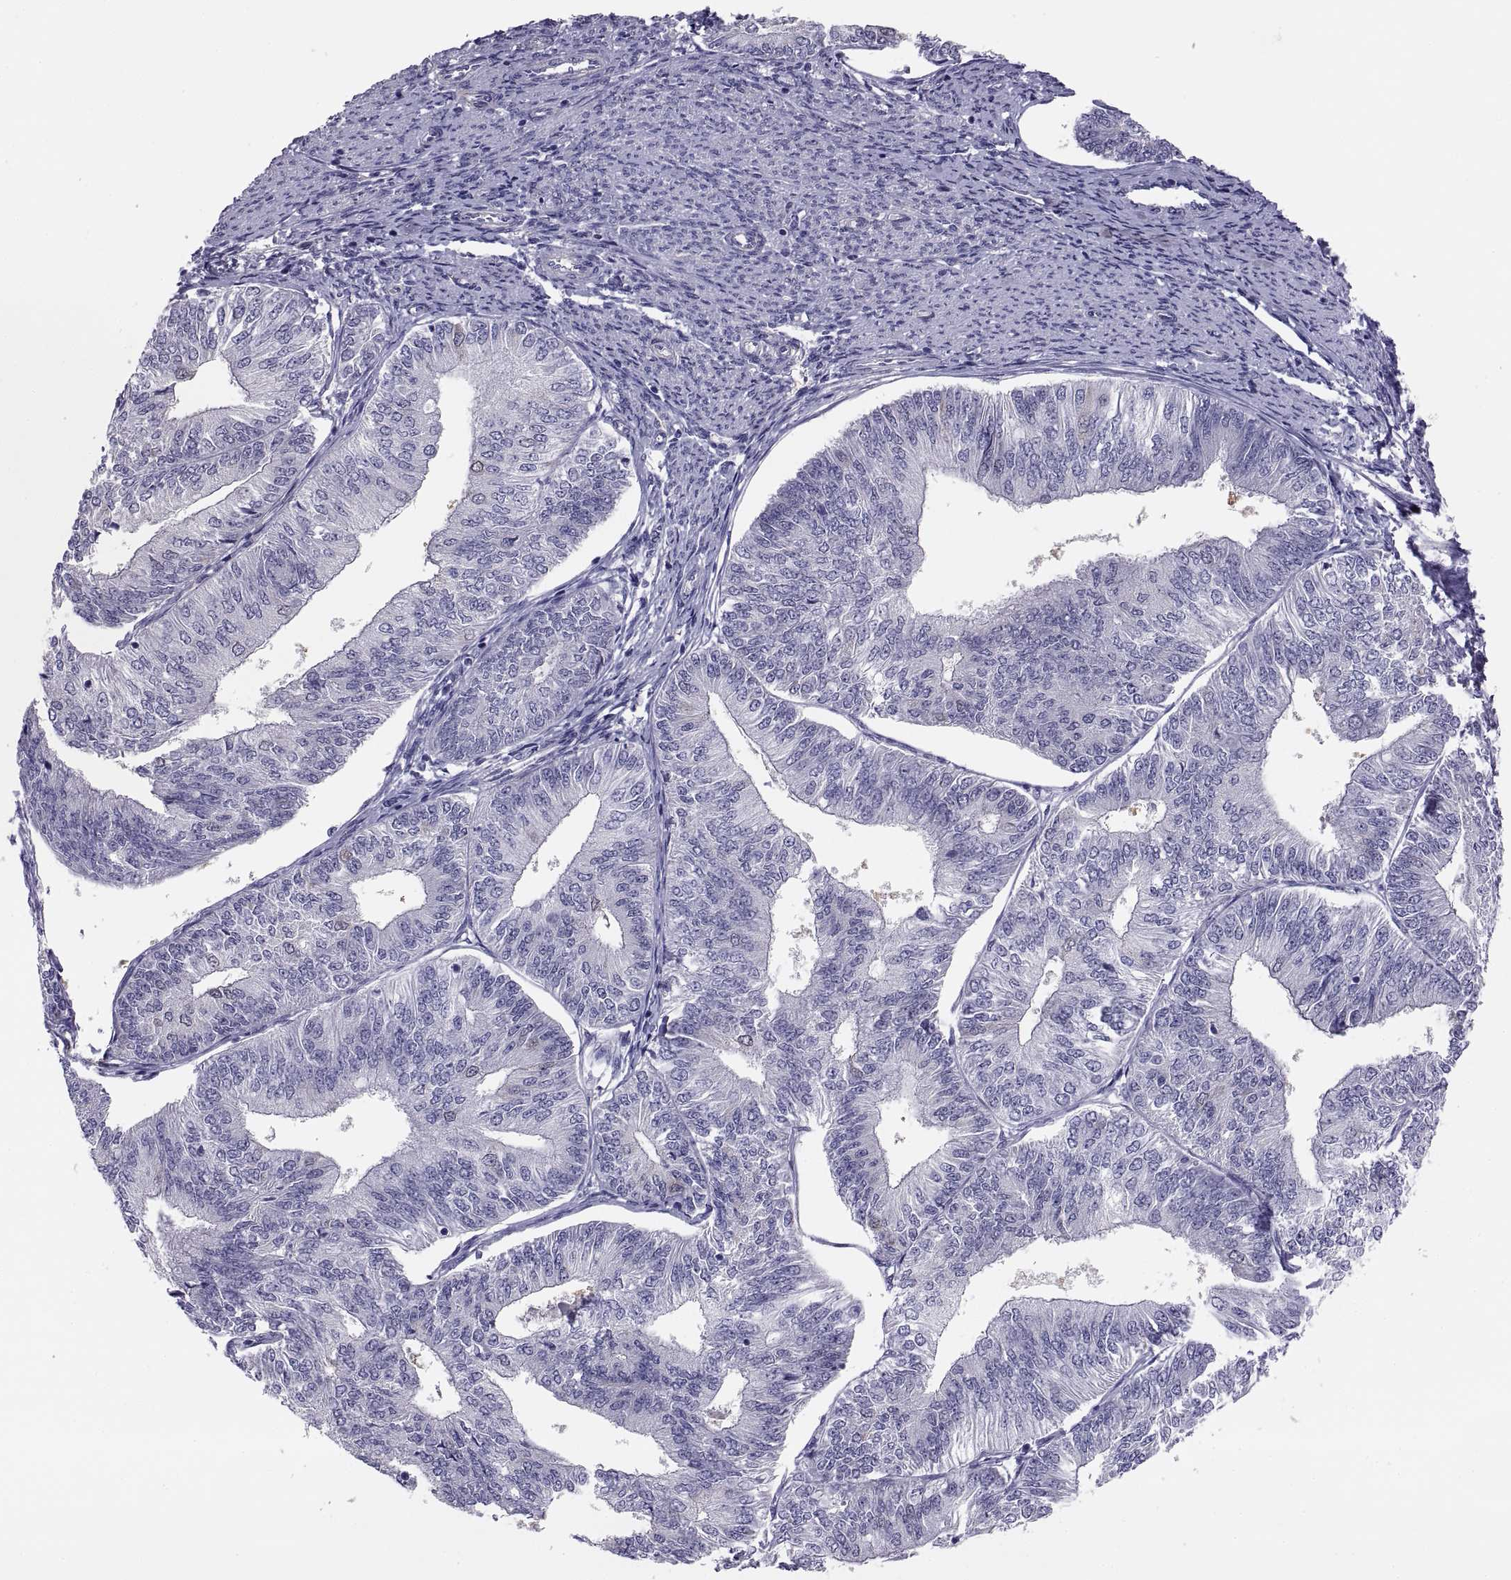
{"staining": {"intensity": "negative", "quantity": "none", "location": "none"}, "tissue": "endometrial cancer", "cell_type": "Tumor cells", "image_type": "cancer", "snomed": [{"axis": "morphology", "description": "Adenocarcinoma, NOS"}, {"axis": "topography", "description": "Endometrium"}], "caption": "Tumor cells are negative for brown protein staining in endometrial adenocarcinoma.", "gene": "STRC", "patient": {"sex": "female", "age": 58}}